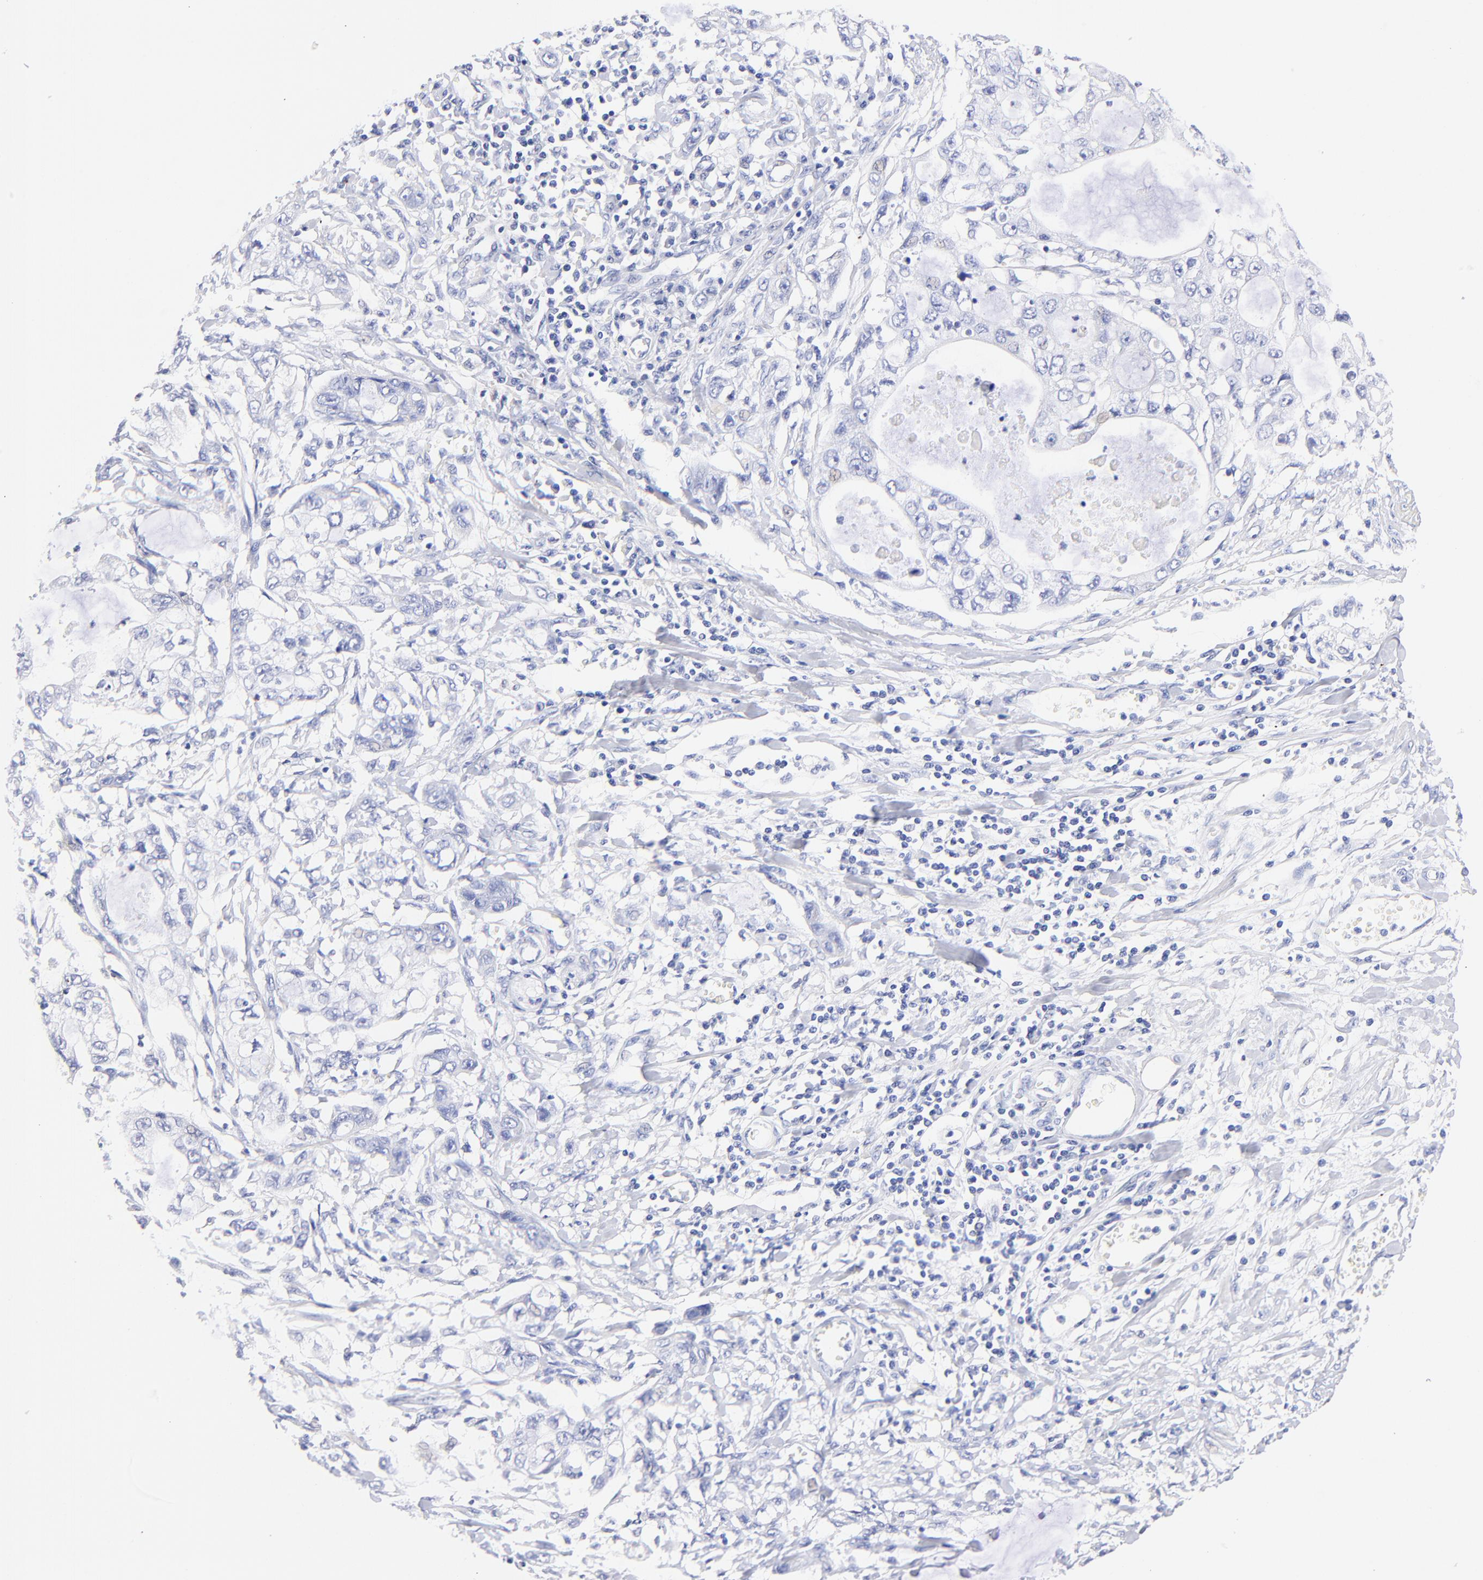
{"staining": {"intensity": "negative", "quantity": "none", "location": "none"}, "tissue": "stomach cancer", "cell_type": "Tumor cells", "image_type": "cancer", "snomed": [{"axis": "morphology", "description": "Adenocarcinoma, NOS"}, {"axis": "topography", "description": "Stomach, upper"}], "caption": "This is an IHC micrograph of human stomach cancer (adenocarcinoma). There is no positivity in tumor cells.", "gene": "HORMAD2", "patient": {"sex": "female", "age": 52}}